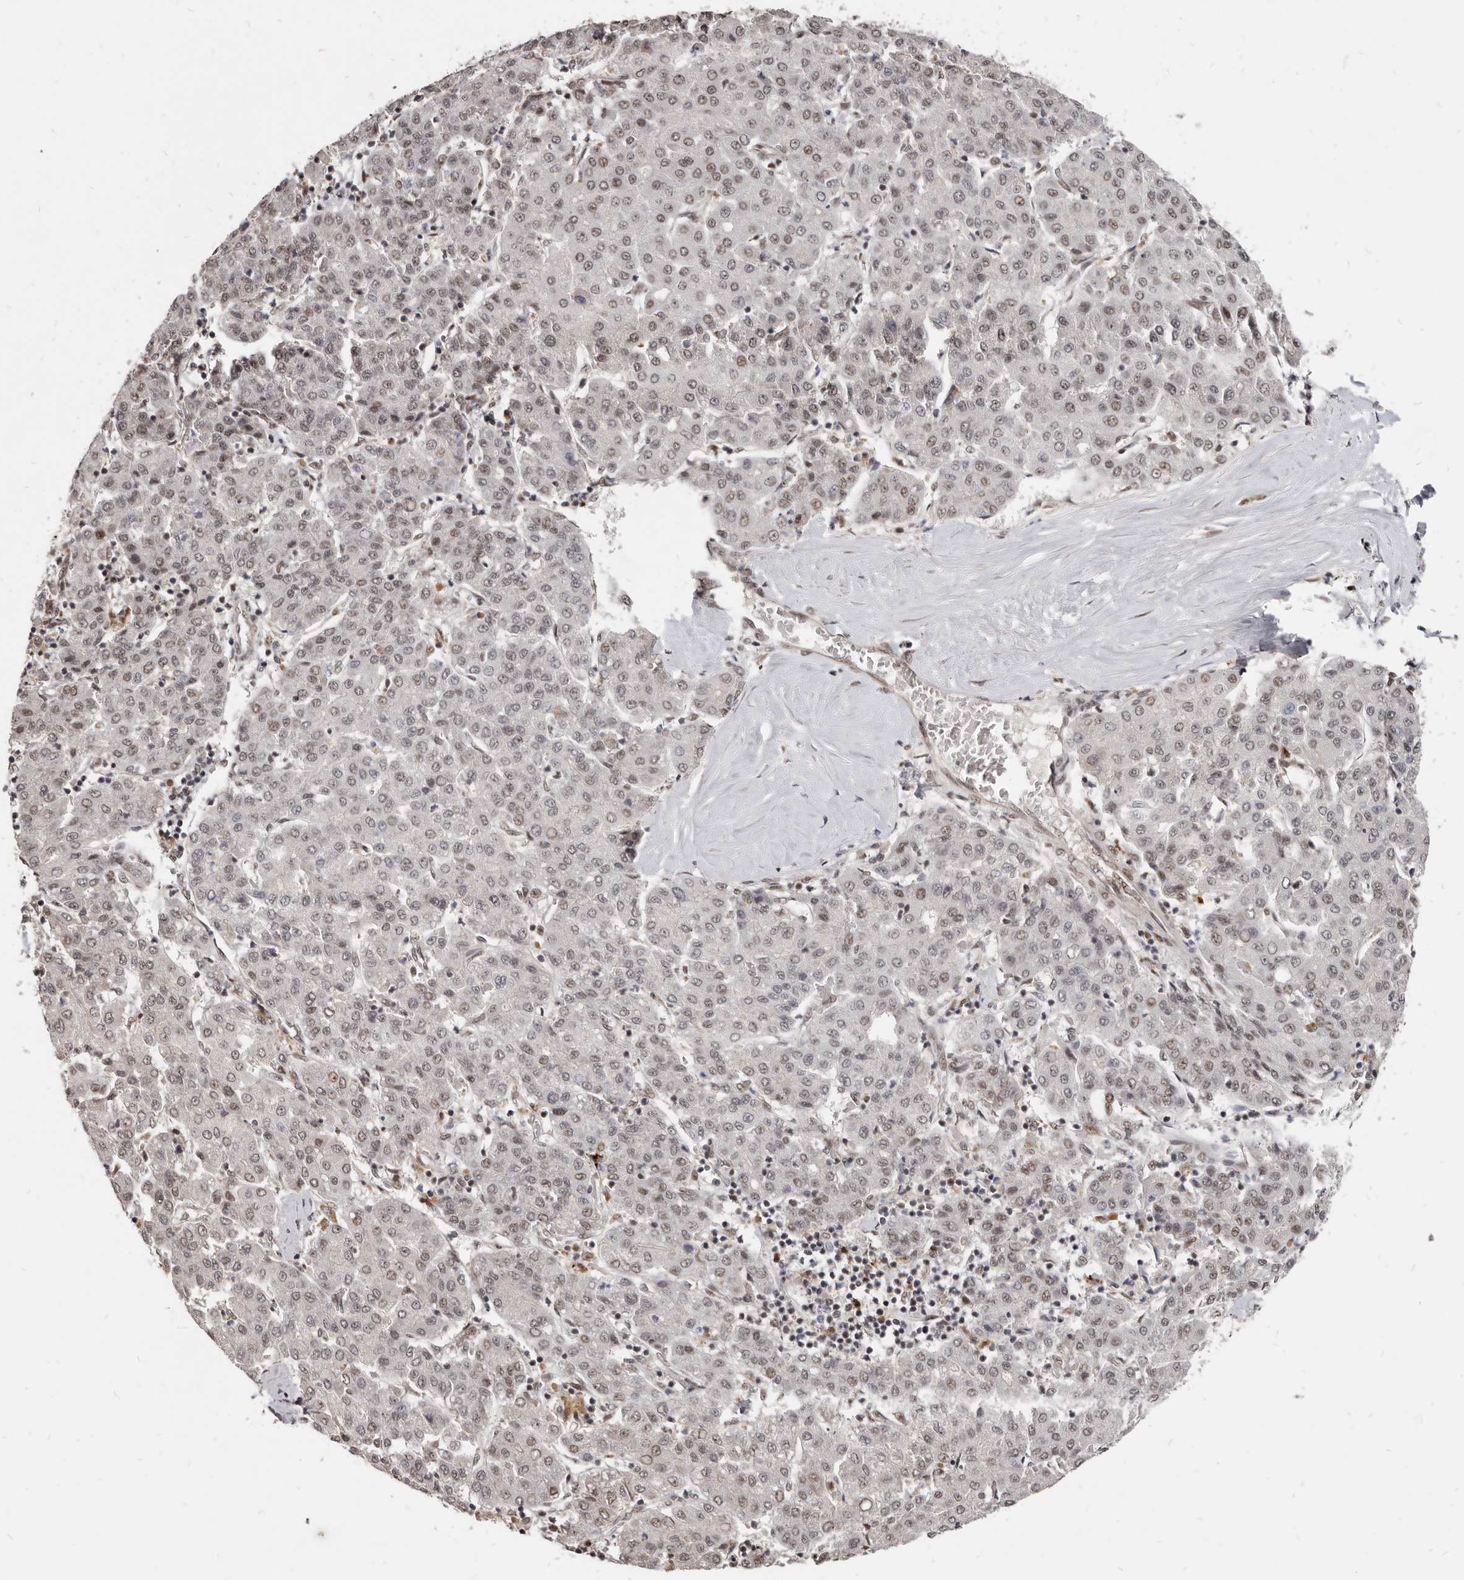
{"staining": {"intensity": "weak", "quantity": ">75%", "location": "nuclear"}, "tissue": "liver cancer", "cell_type": "Tumor cells", "image_type": "cancer", "snomed": [{"axis": "morphology", "description": "Carcinoma, Hepatocellular, NOS"}, {"axis": "topography", "description": "Liver"}], "caption": "Protein staining of hepatocellular carcinoma (liver) tissue demonstrates weak nuclear expression in about >75% of tumor cells.", "gene": "ATF5", "patient": {"sex": "male", "age": 65}}